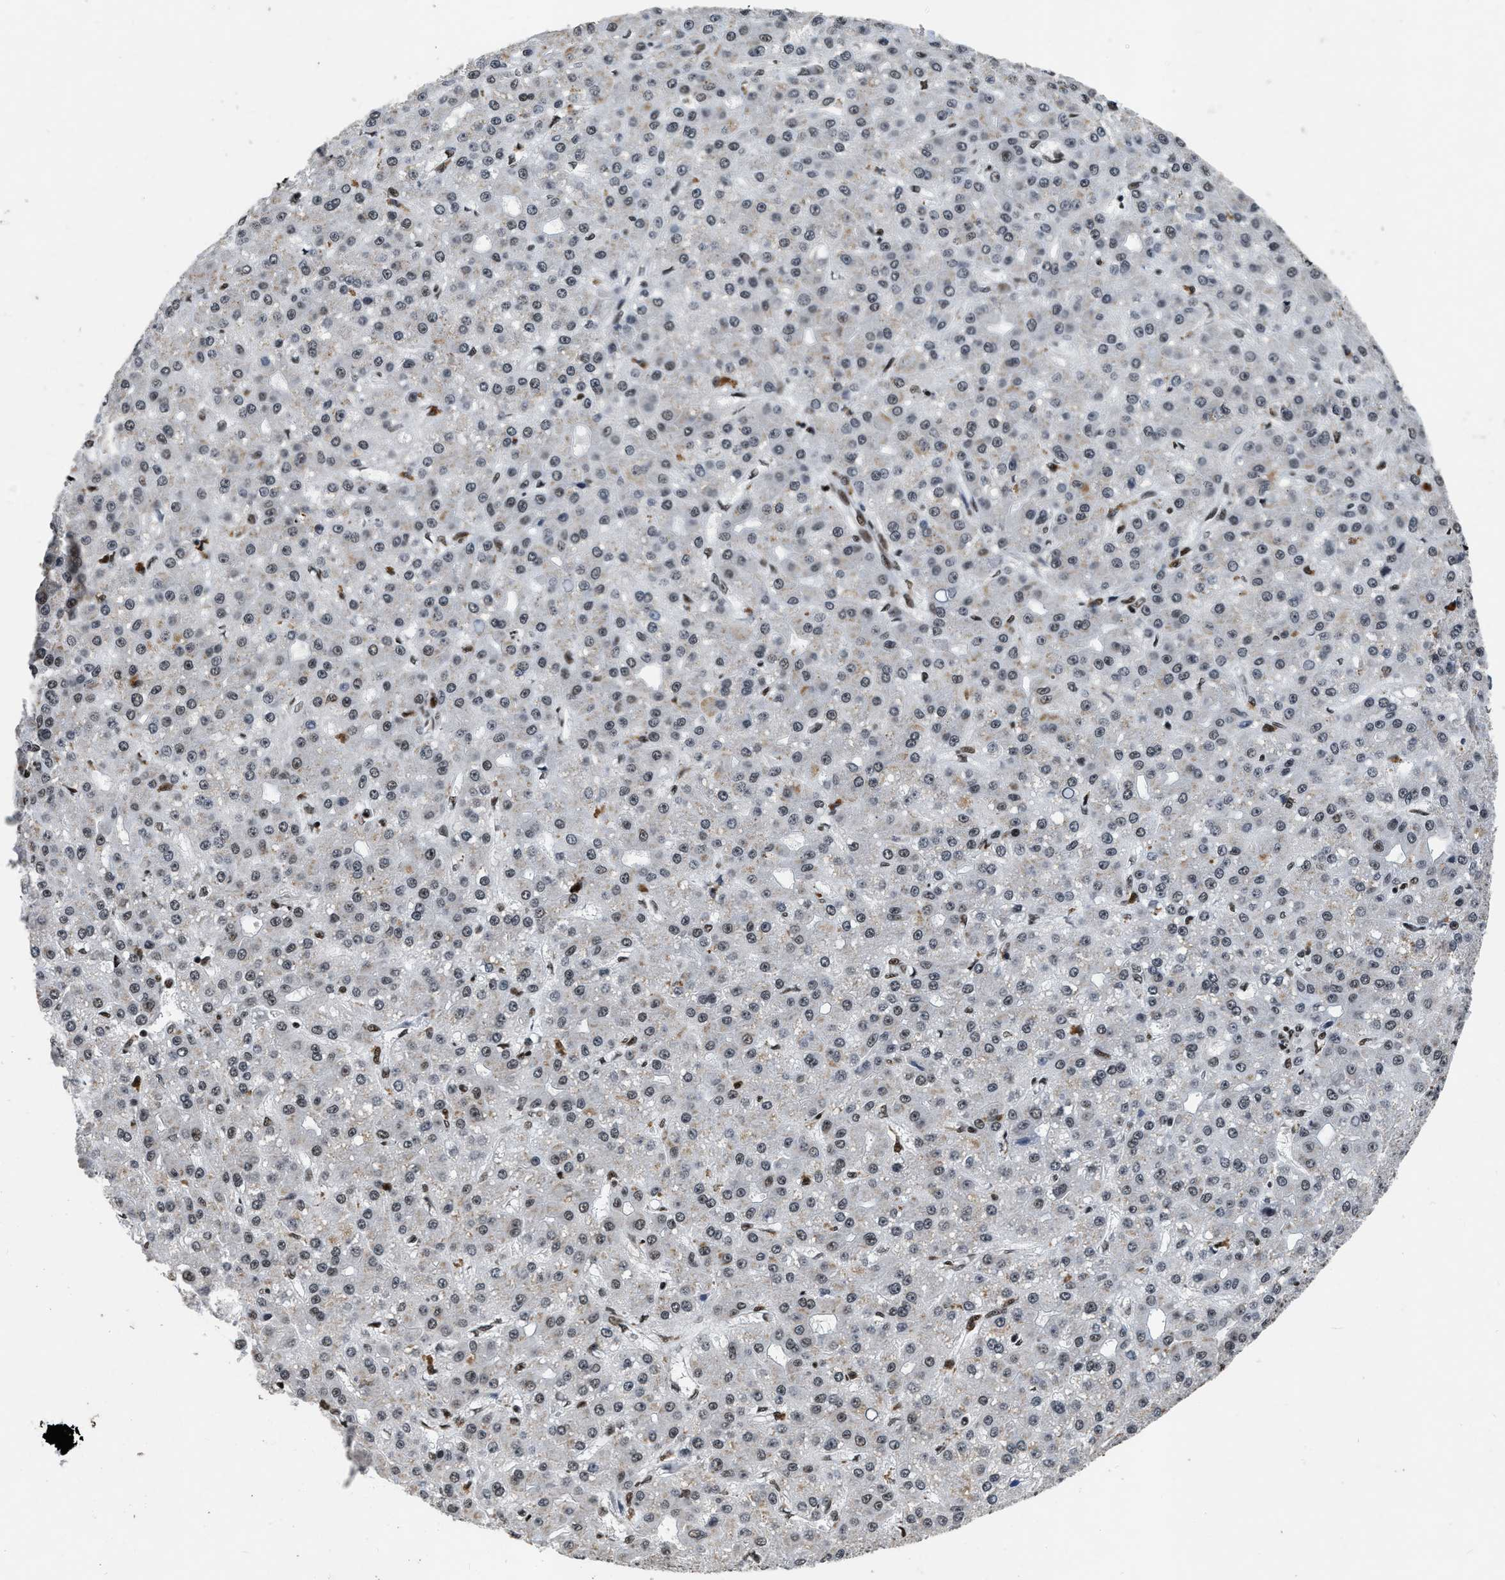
{"staining": {"intensity": "weak", "quantity": ">75%", "location": "nuclear"}, "tissue": "liver cancer", "cell_type": "Tumor cells", "image_type": "cancer", "snomed": [{"axis": "morphology", "description": "Carcinoma, Hepatocellular, NOS"}, {"axis": "topography", "description": "Liver"}], "caption": "A high-resolution micrograph shows immunohistochemistry (IHC) staining of liver hepatocellular carcinoma, which shows weak nuclear staining in about >75% of tumor cells. (Brightfield microscopy of DAB IHC at high magnification).", "gene": "SMARCB1", "patient": {"sex": "male", "age": 67}}